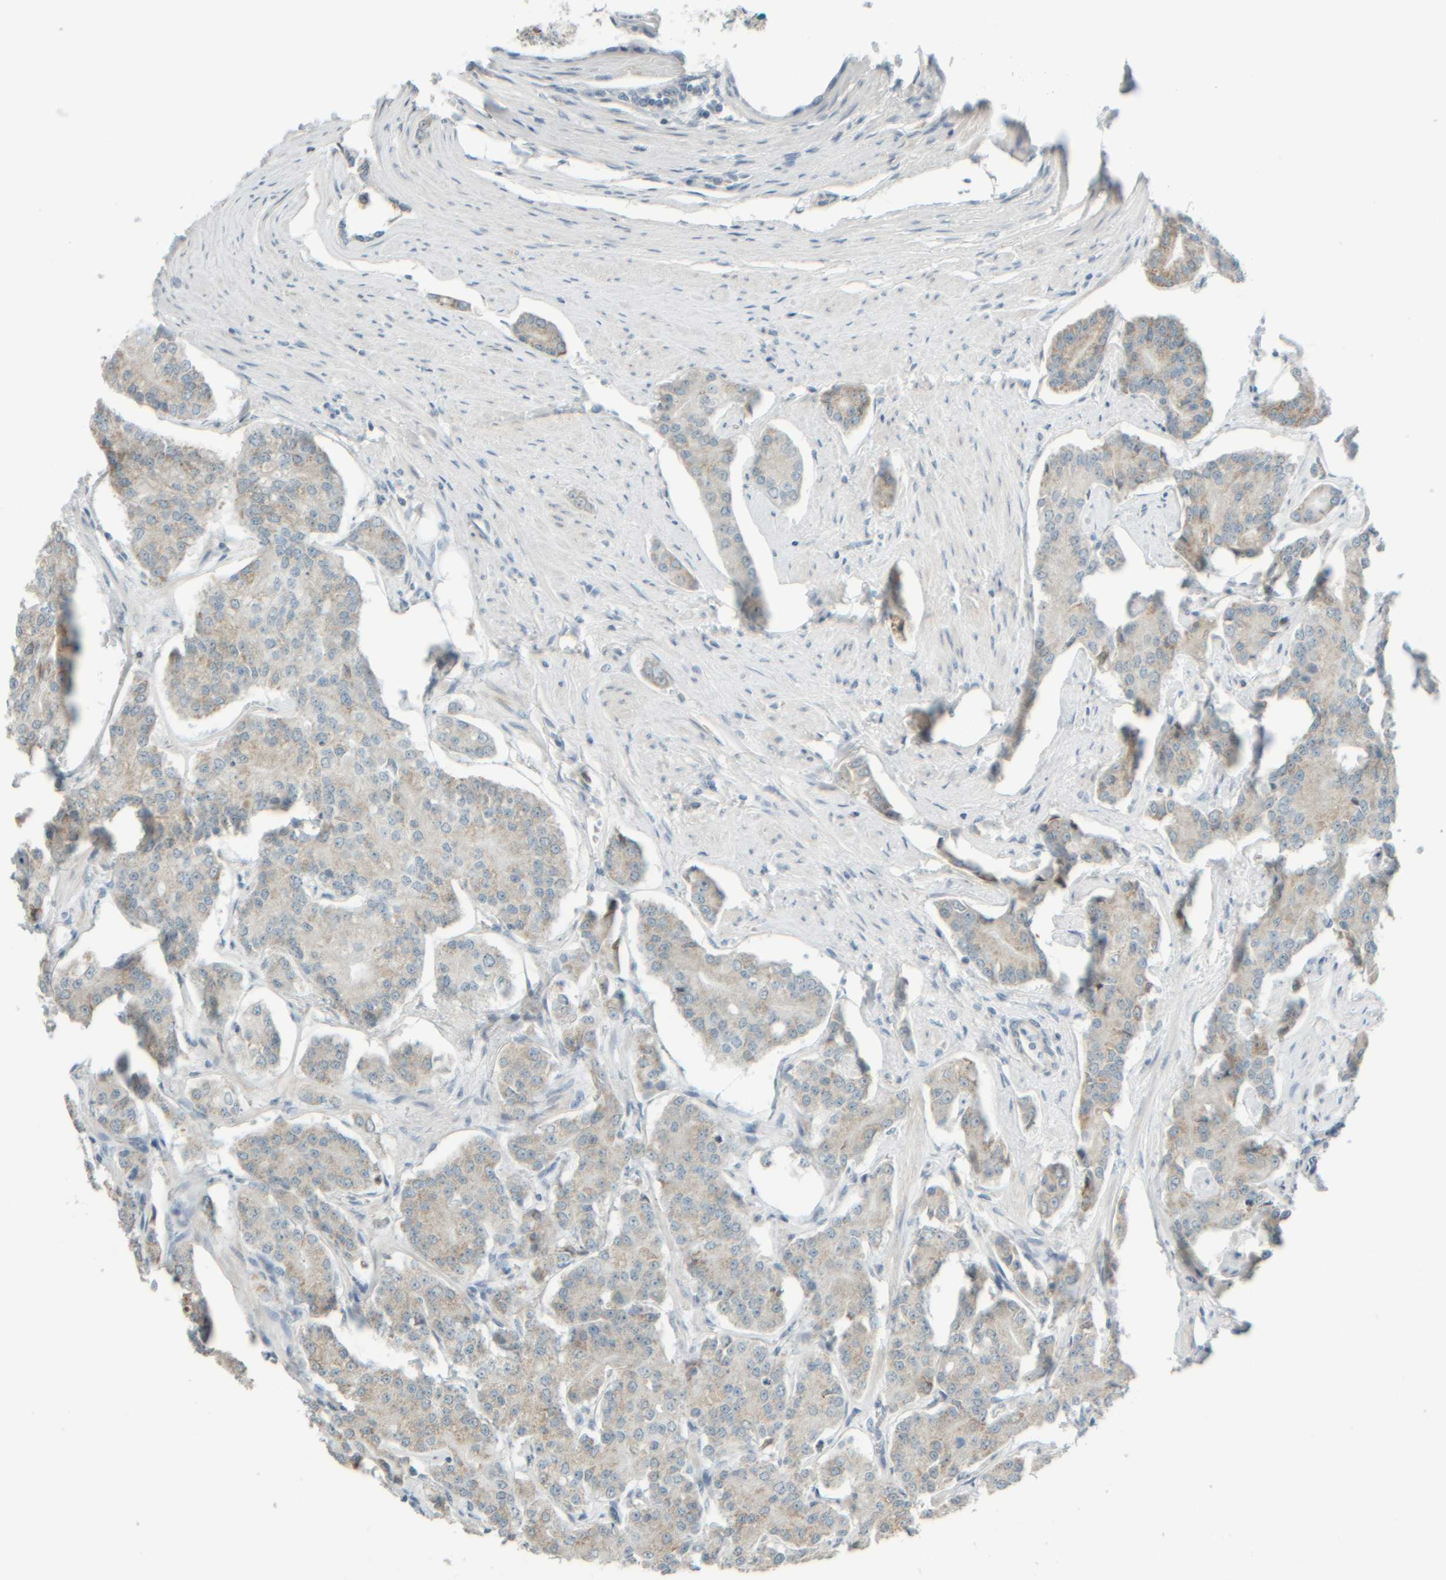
{"staining": {"intensity": "weak", "quantity": "<25%", "location": "cytoplasmic/membranous"}, "tissue": "prostate cancer", "cell_type": "Tumor cells", "image_type": "cancer", "snomed": [{"axis": "morphology", "description": "Adenocarcinoma, High grade"}, {"axis": "topography", "description": "Prostate"}], "caption": "Histopathology image shows no protein staining in tumor cells of prostate cancer (high-grade adenocarcinoma) tissue. Nuclei are stained in blue.", "gene": "PTGES3L-AARSD1", "patient": {"sex": "male", "age": 71}}